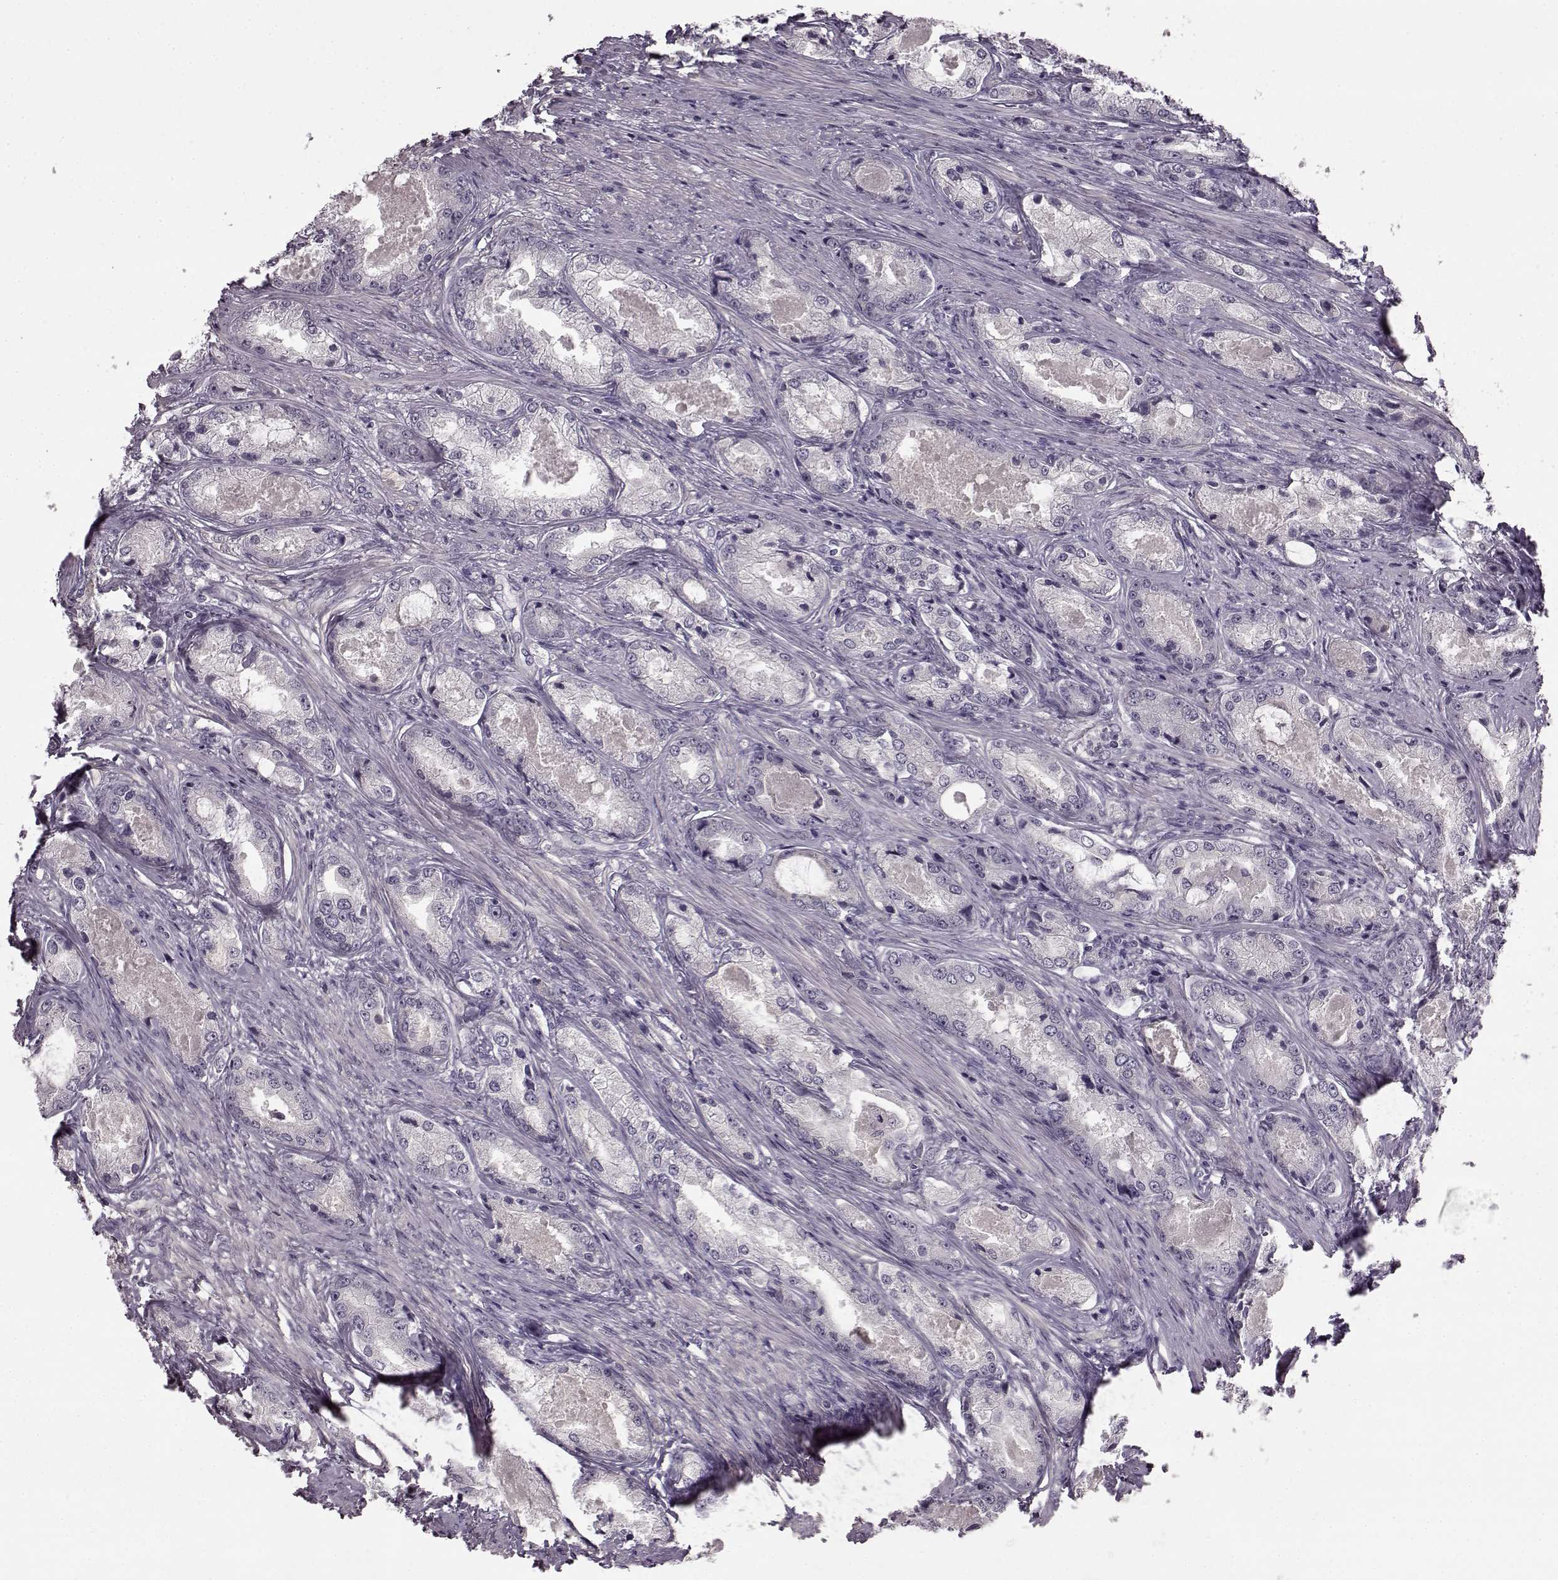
{"staining": {"intensity": "negative", "quantity": "none", "location": "none"}, "tissue": "prostate cancer", "cell_type": "Tumor cells", "image_type": "cancer", "snomed": [{"axis": "morphology", "description": "Adenocarcinoma, Low grade"}, {"axis": "topography", "description": "Prostate"}], "caption": "This is an immunohistochemistry photomicrograph of human adenocarcinoma (low-grade) (prostate). There is no staining in tumor cells.", "gene": "KRT85", "patient": {"sex": "male", "age": 68}}